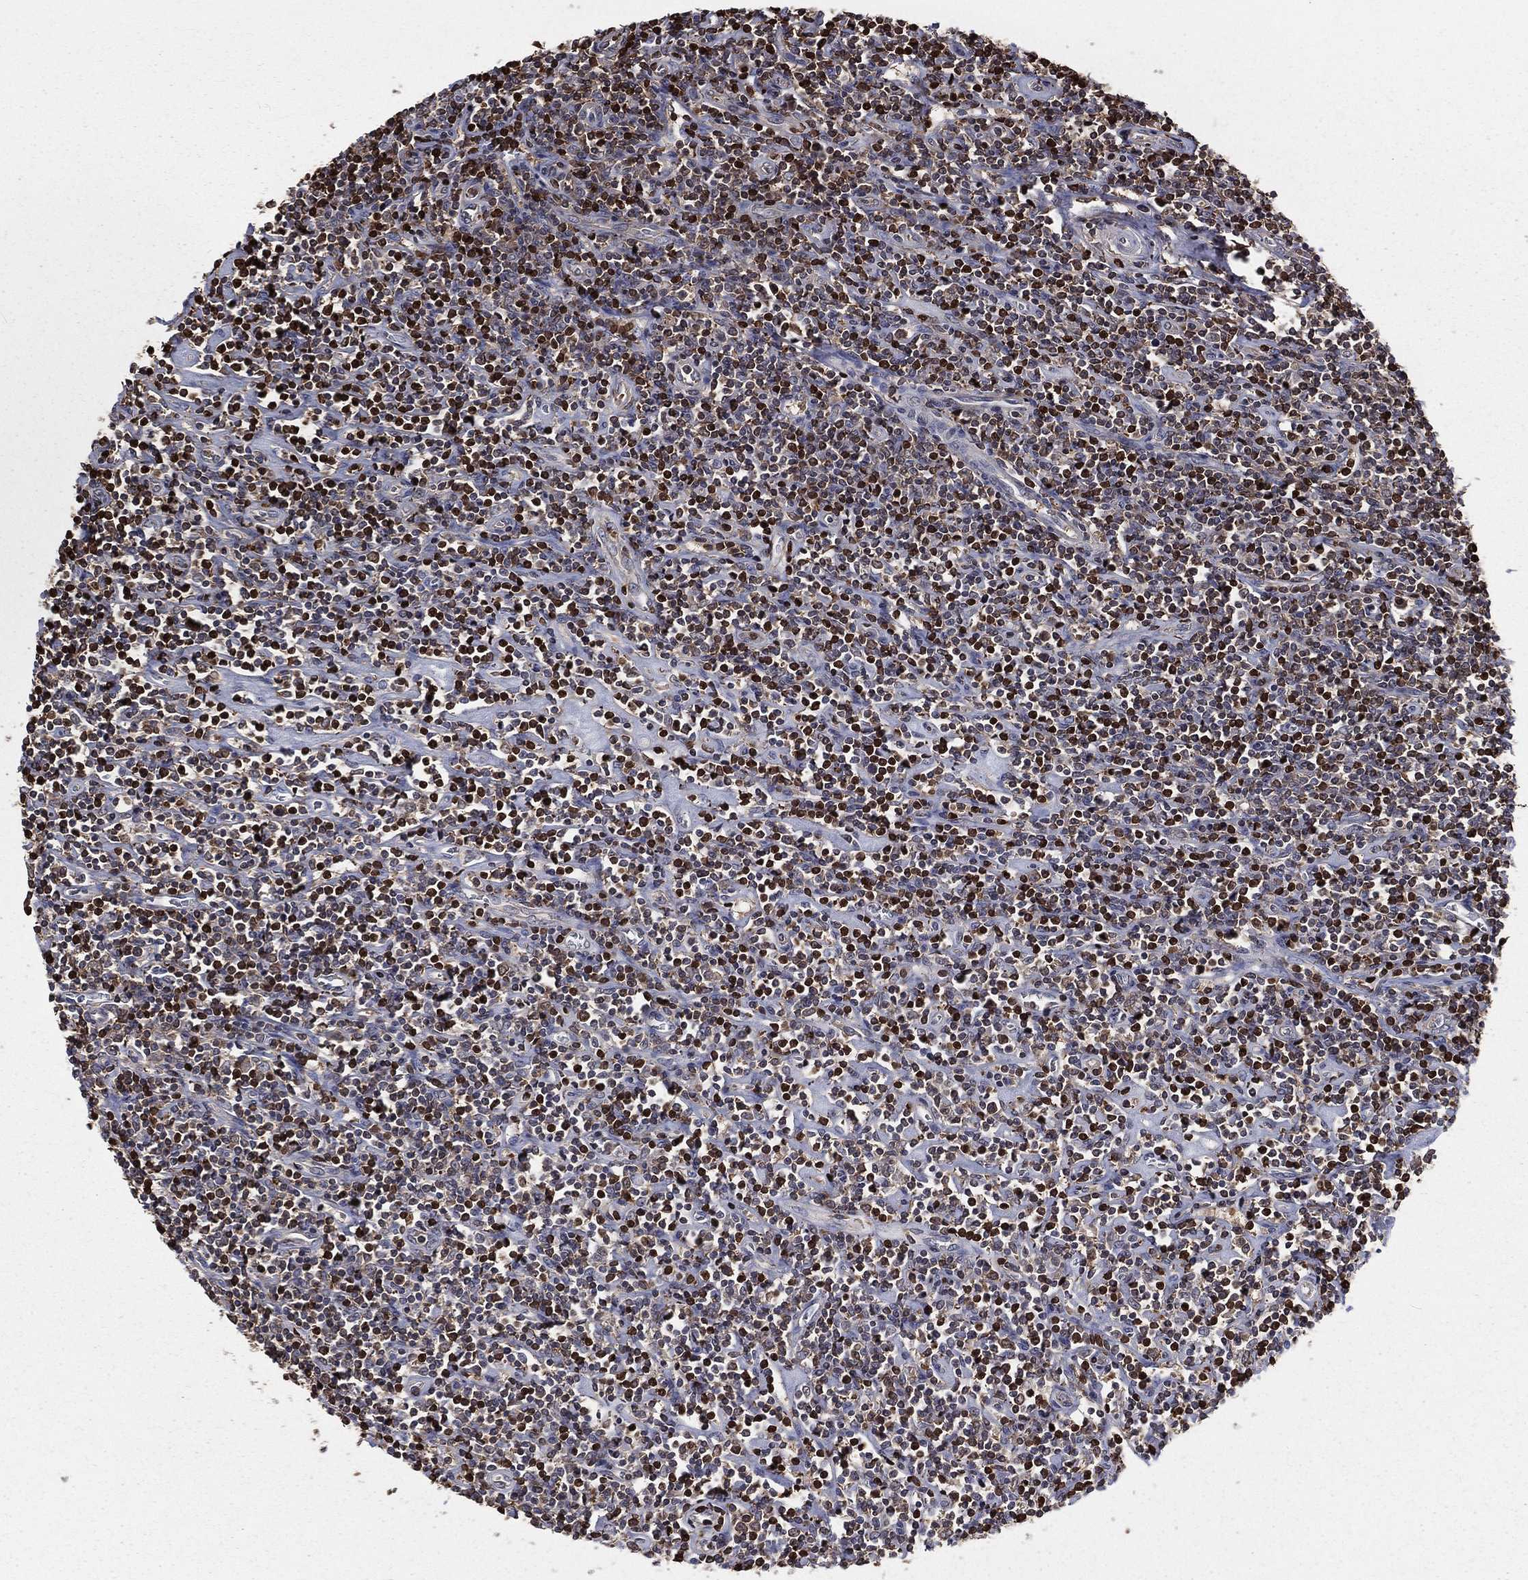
{"staining": {"intensity": "negative", "quantity": "none", "location": "none"}, "tissue": "lymphoma", "cell_type": "Tumor cells", "image_type": "cancer", "snomed": [{"axis": "morphology", "description": "Hodgkin's disease, NOS"}, {"axis": "topography", "description": "Lymph node"}], "caption": "IHC micrograph of lymphoma stained for a protein (brown), which shows no positivity in tumor cells. (Stains: DAB (3,3'-diaminobenzidine) immunohistochemistry (IHC) with hematoxylin counter stain, Microscopy: brightfield microscopy at high magnification).", "gene": "TBC1D2", "patient": {"sex": "male", "age": 40}}